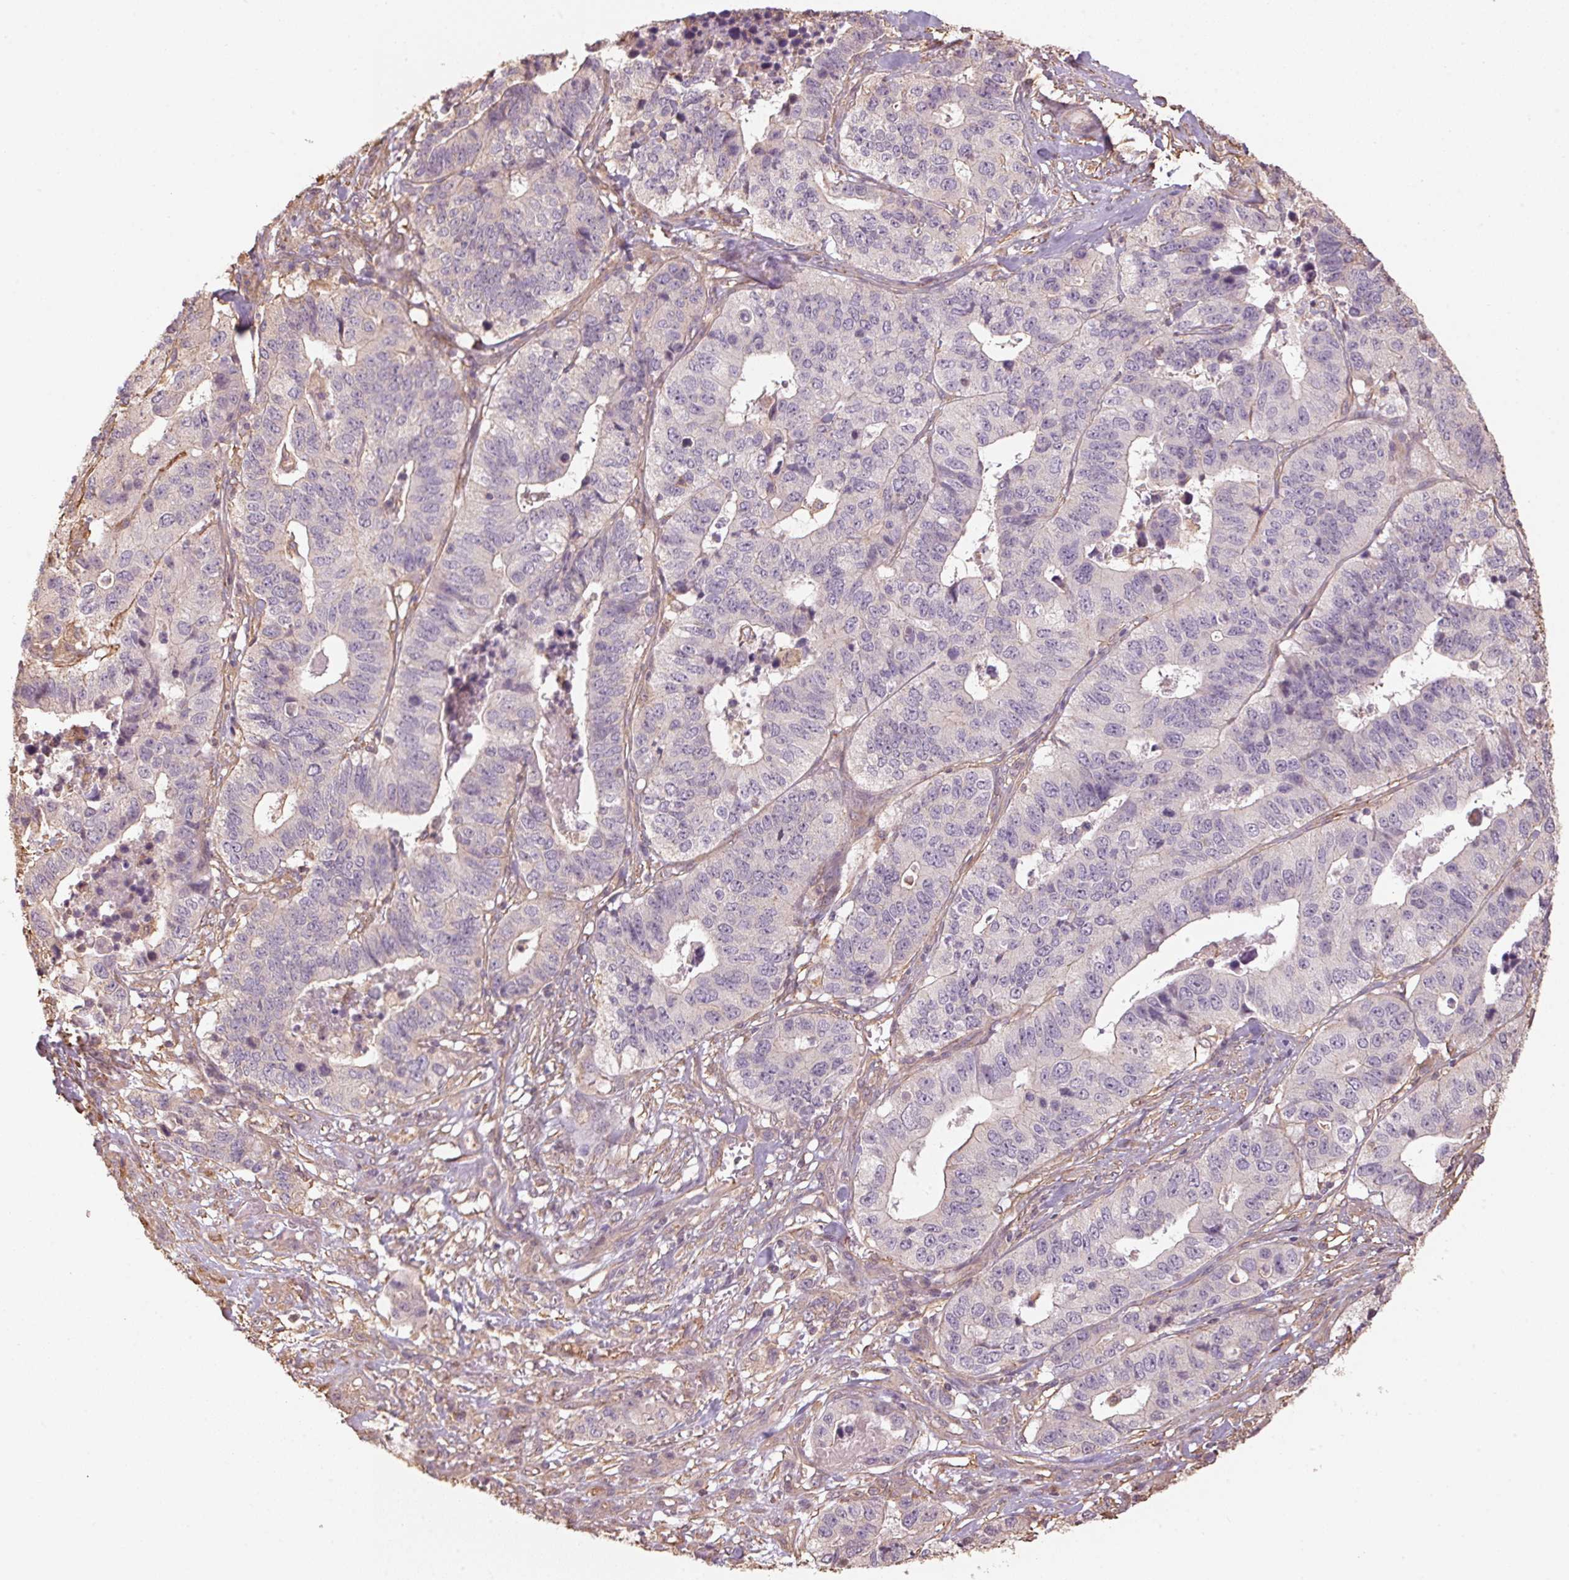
{"staining": {"intensity": "negative", "quantity": "none", "location": "none"}, "tissue": "stomach cancer", "cell_type": "Tumor cells", "image_type": "cancer", "snomed": [{"axis": "morphology", "description": "Adenocarcinoma, NOS"}, {"axis": "topography", "description": "Stomach, upper"}], "caption": "DAB immunohistochemical staining of stomach adenocarcinoma demonstrates no significant positivity in tumor cells. Brightfield microscopy of immunohistochemistry (IHC) stained with DAB (brown) and hematoxylin (blue), captured at high magnification.", "gene": "QDPR", "patient": {"sex": "female", "age": 67}}